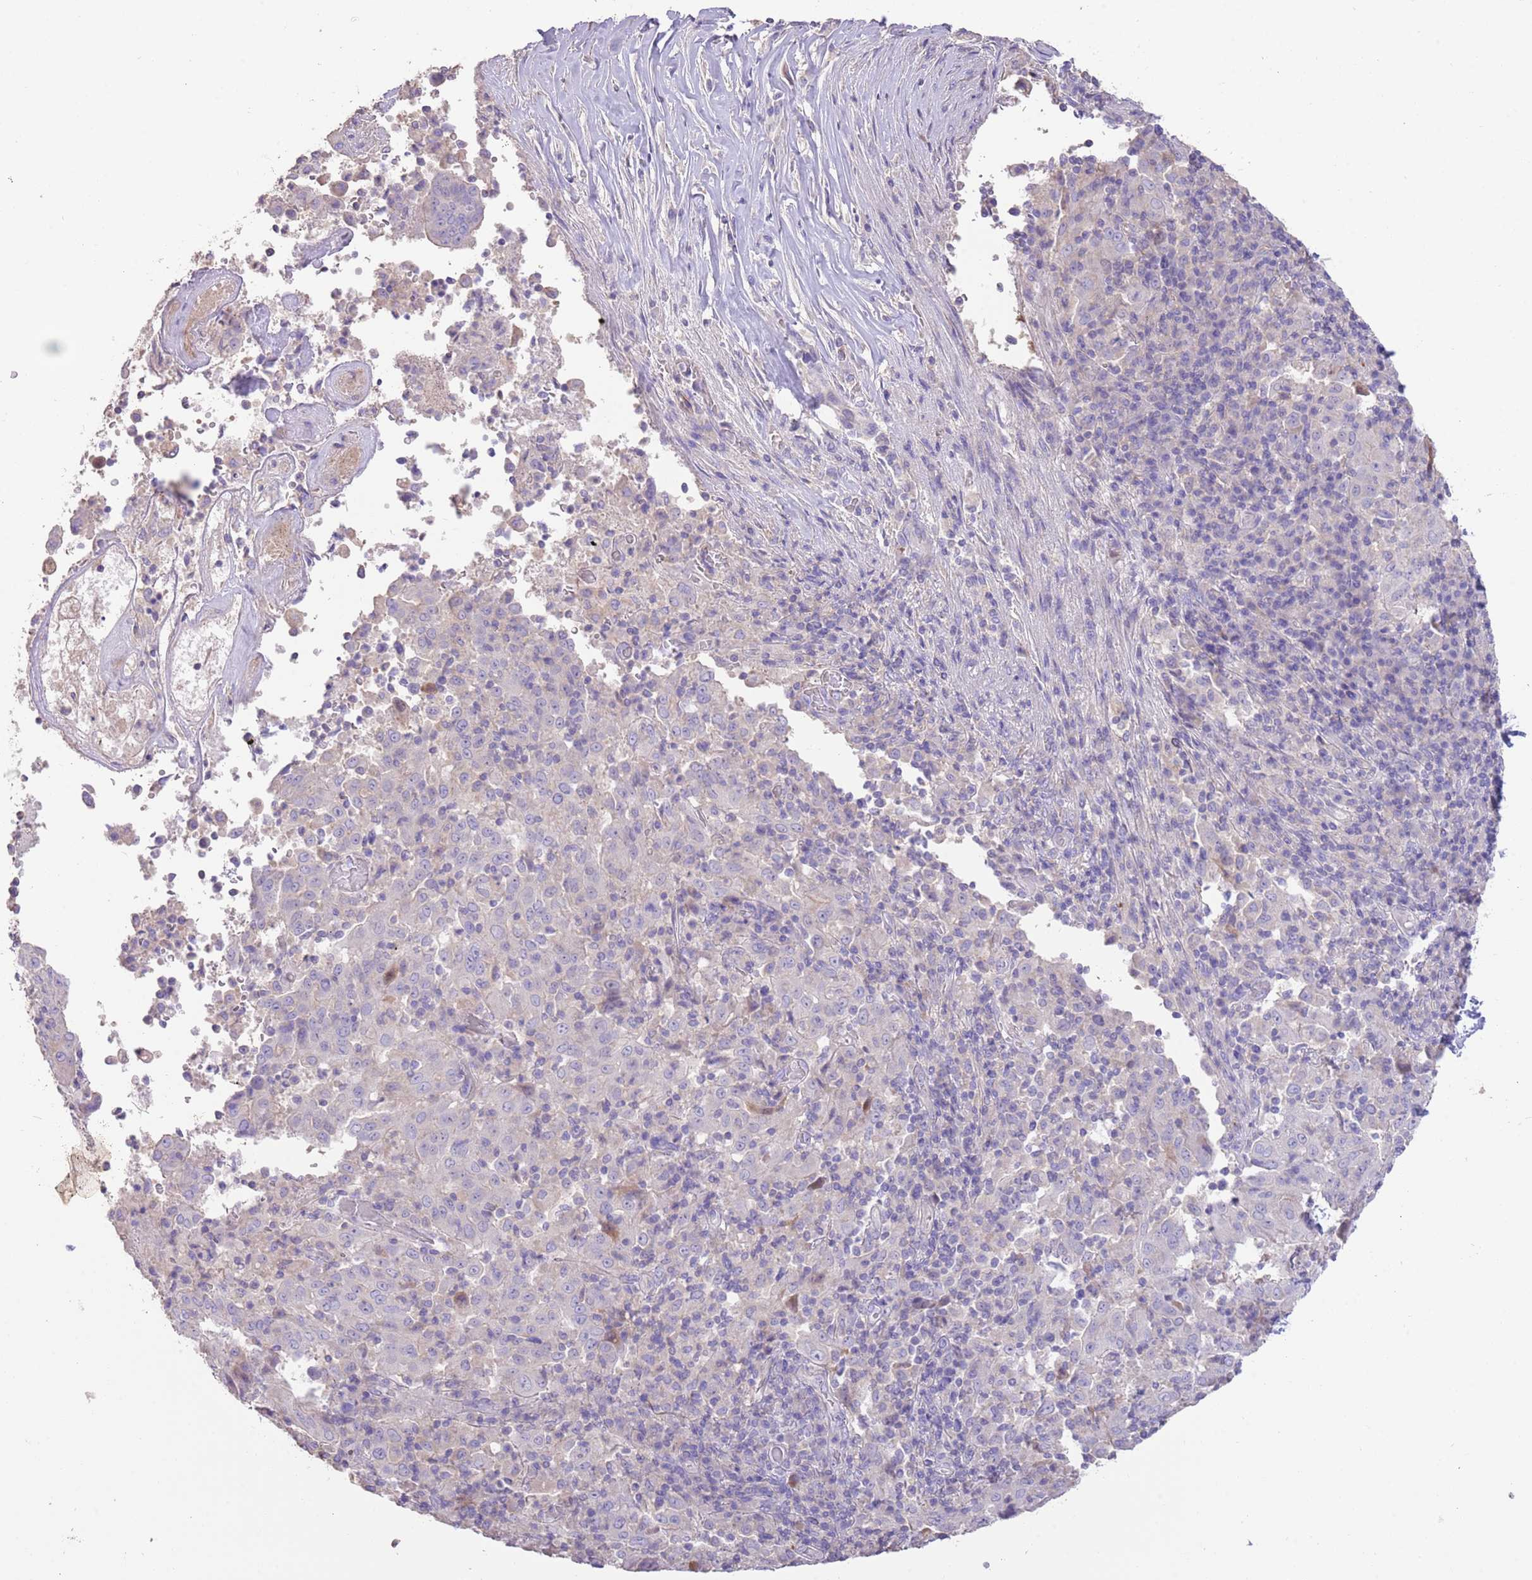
{"staining": {"intensity": "negative", "quantity": "none", "location": "none"}, "tissue": "pancreatic cancer", "cell_type": "Tumor cells", "image_type": "cancer", "snomed": [{"axis": "morphology", "description": "Adenocarcinoma, NOS"}, {"axis": "topography", "description": "Pancreas"}], "caption": "An image of human pancreatic cancer (adenocarcinoma) is negative for staining in tumor cells.", "gene": "SFTPA1", "patient": {"sex": "male", "age": 63}}